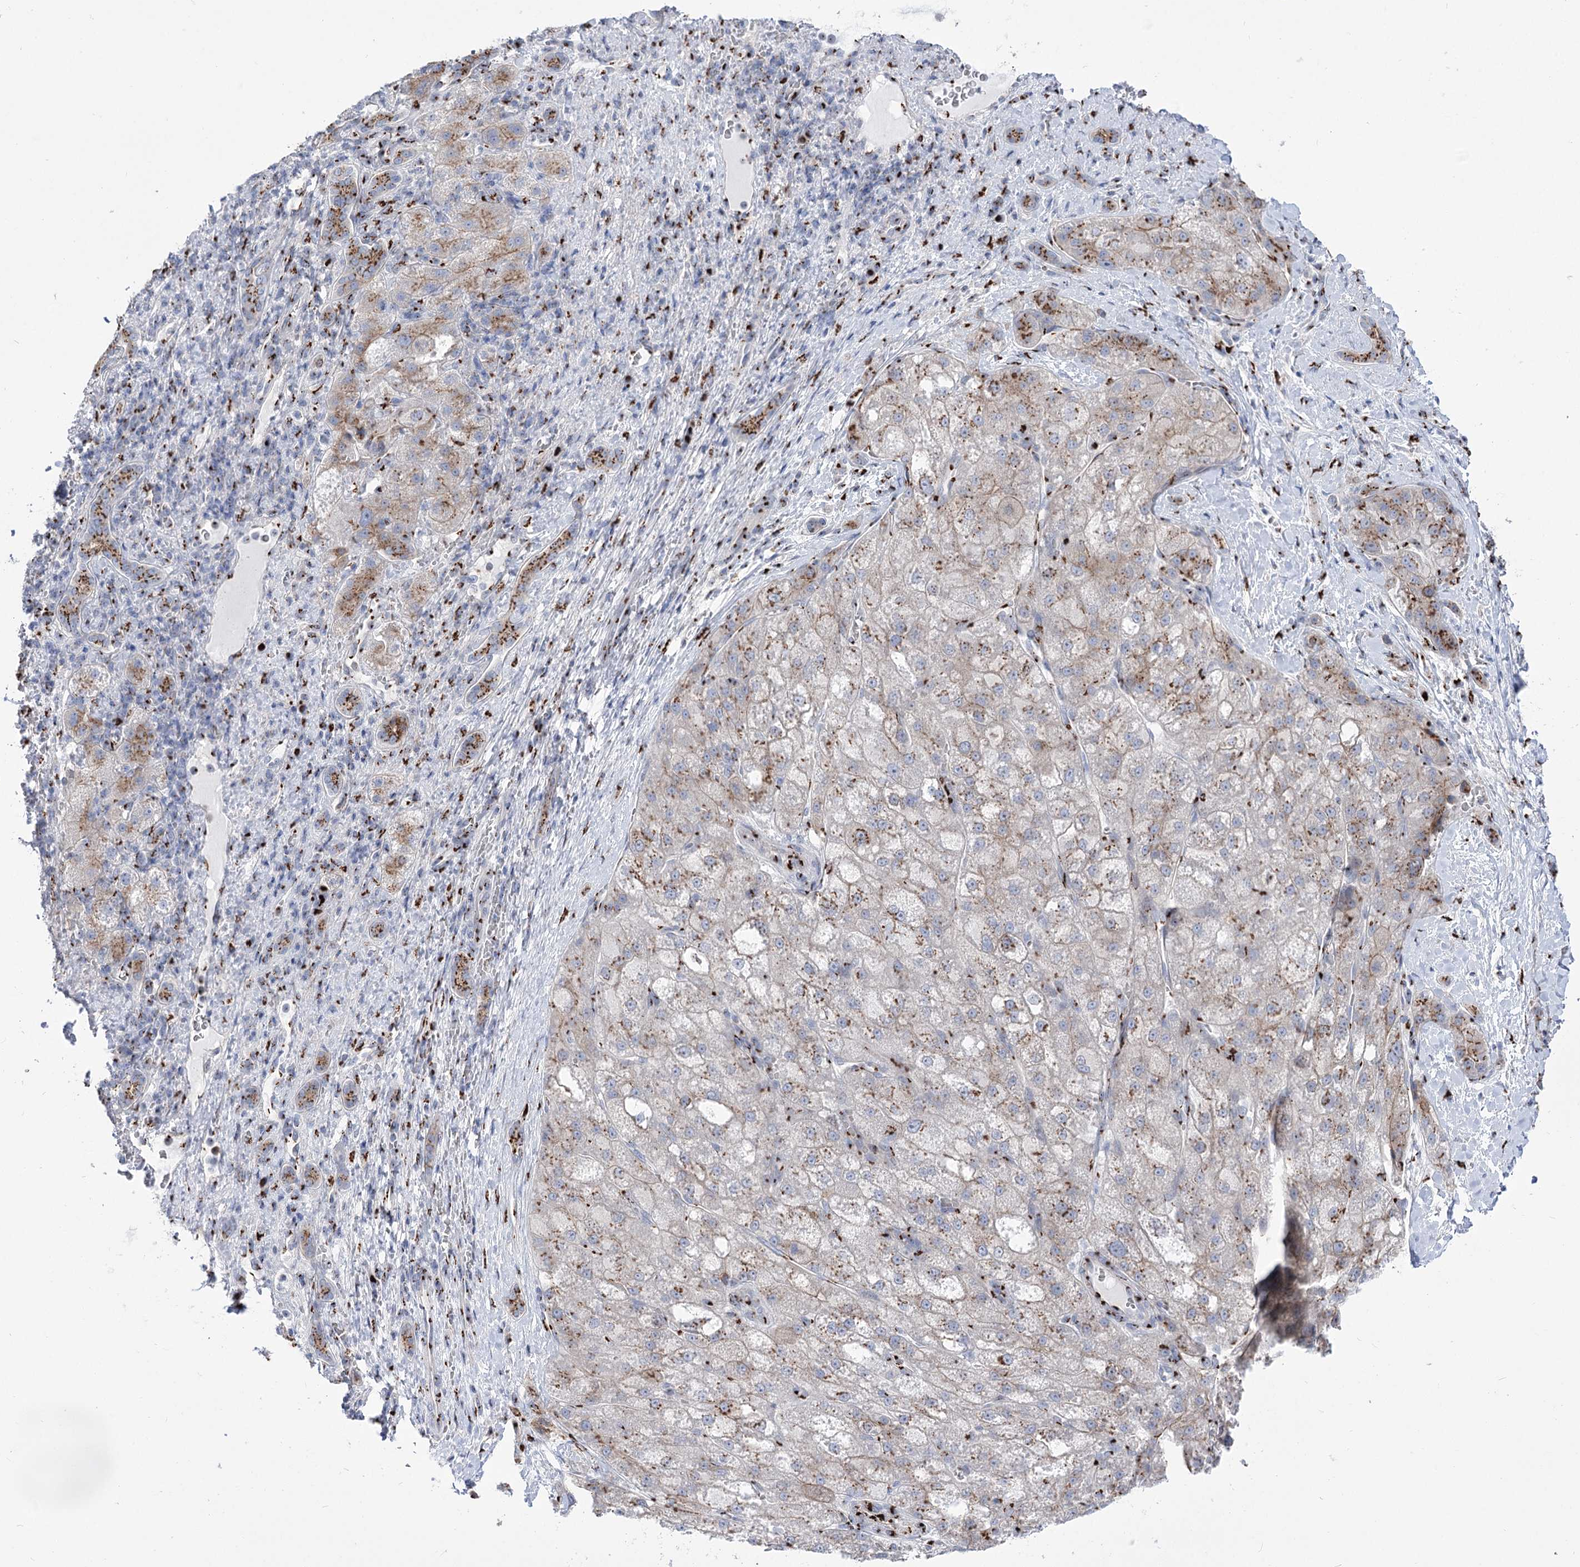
{"staining": {"intensity": "moderate", "quantity": "<25%", "location": "cytoplasmic/membranous"}, "tissue": "liver cancer", "cell_type": "Tumor cells", "image_type": "cancer", "snomed": [{"axis": "morphology", "description": "Normal tissue, NOS"}, {"axis": "morphology", "description": "Carcinoma, Hepatocellular, NOS"}, {"axis": "topography", "description": "Liver"}], "caption": "Moderate cytoplasmic/membranous positivity is appreciated in approximately <25% of tumor cells in hepatocellular carcinoma (liver). Immunohistochemistry stains the protein of interest in brown and the nuclei are stained blue.", "gene": "TMEM165", "patient": {"sex": "male", "age": 57}}